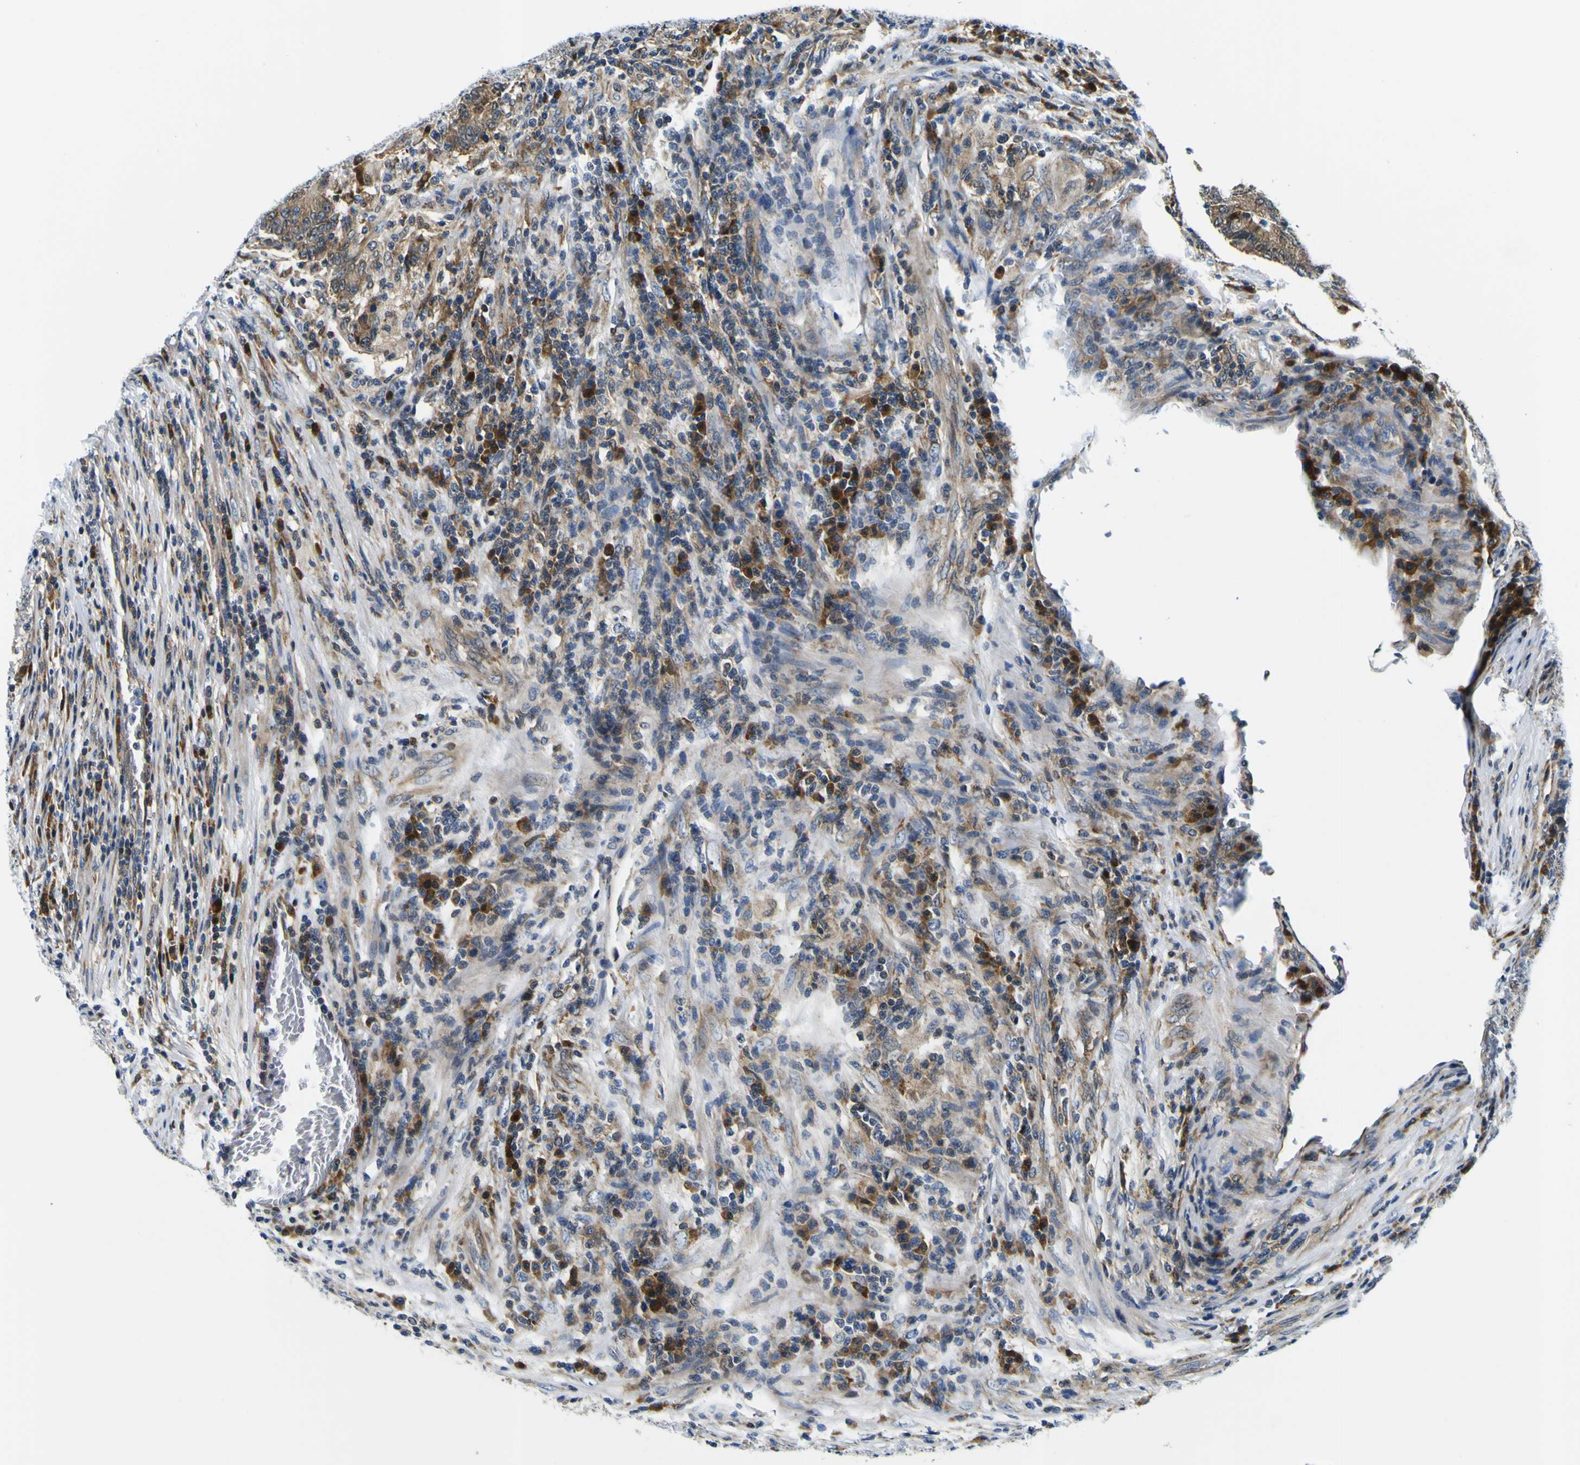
{"staining": {"intensity": "moderate", "quantity": ">75%", "location": "cytoplasmic/membranous"}, "tissue": "colorectal cancer", "cell_type": "Tumor cells", "image_type": "cancer", "snomed": [{"axis": "morphology", "description": "Normal tissue, NOS"}, {"axis": "morphology", "description": "Adenocarcinoma, NOS"}, {"axis": "topography", "description": "Colon"}], "caption": "This is a photomicrograph of IHC staining of colorectal cancer (adenocarcinoma), which shows moderate staining in the cytoplasmic/membranous of tumor cells.", "gene": "NLRP3", "patient": {"sex": "female", "age": 75}}